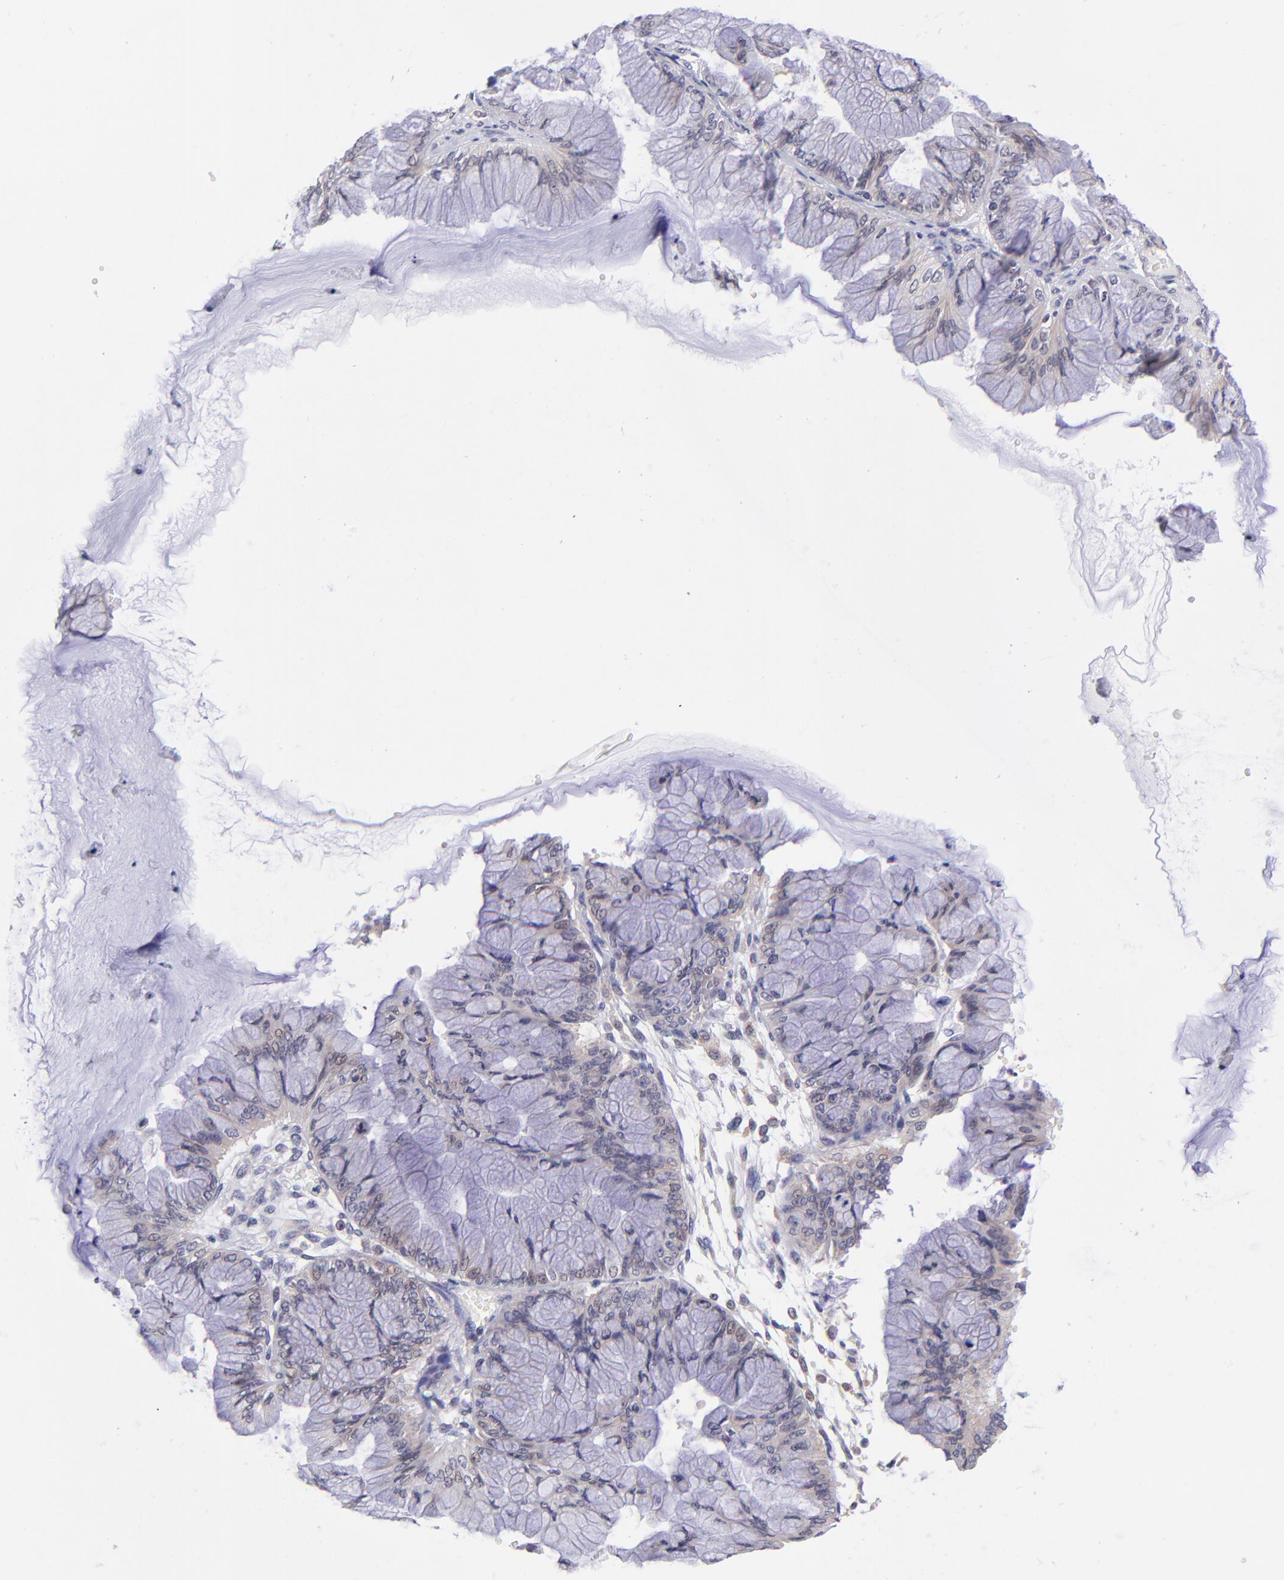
{"staining": {"intensity": "weak", "quantity": ">75%", "location": "cytoplasmic/membranous"}, "tissue": "ovarian cancer", "cell_type": "Tumor cells", "image_type": "cancer", "snomed": [{"axis": "morphology", "description": "Cystadenocarcinoma, mucinous, NOS"}, {"axis": "topography", "description": "Ovary"}], "caption": "Immunohistochemical staining of human ovarian cancer exhibits low levels of weak cytoplasmic/membranous protein positivity in about >75% of tumor cells.", "gene": "NSF", "patient": {"sex": "female", "age": 41}}